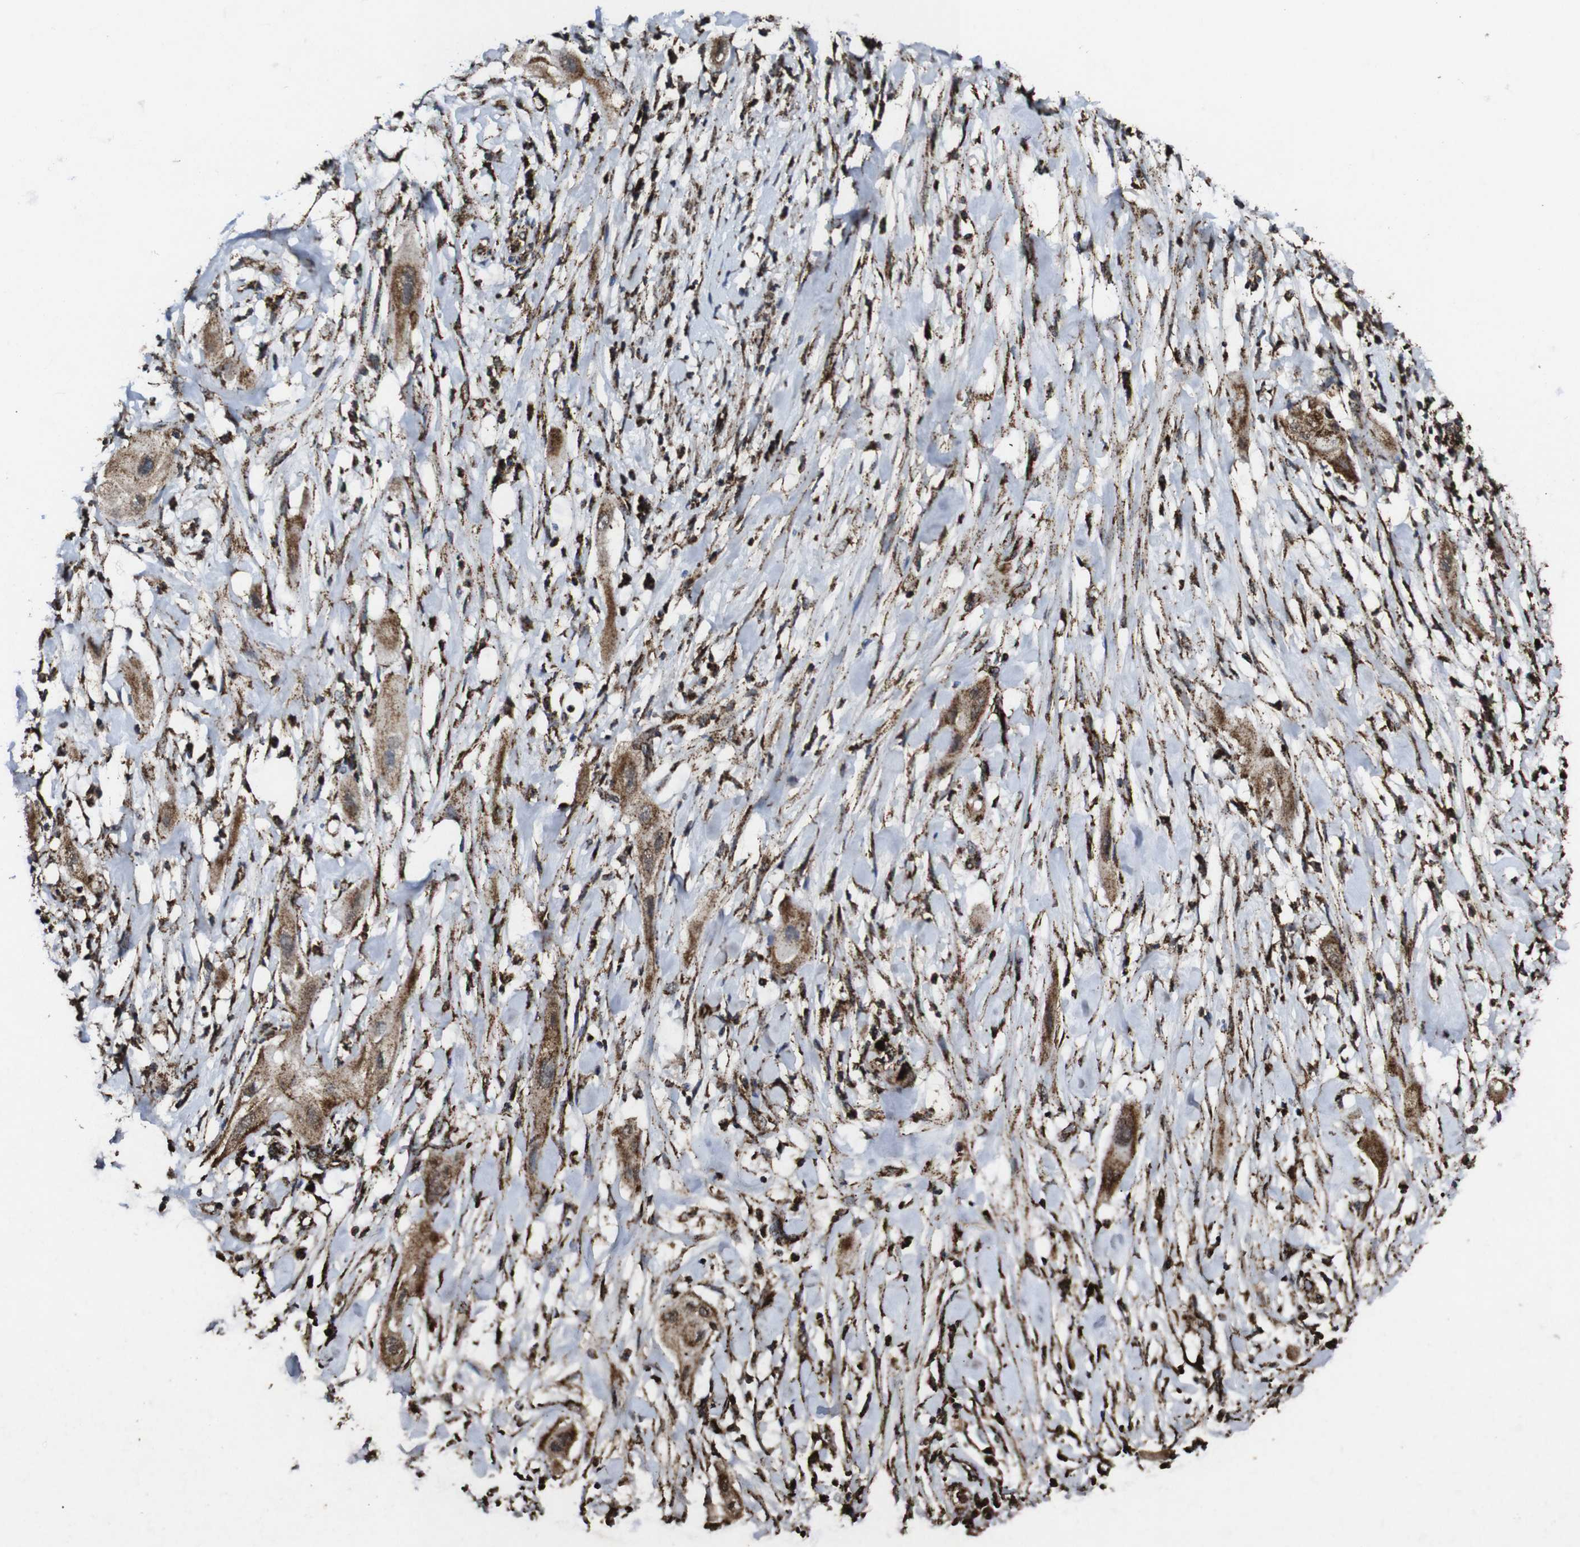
{"staining": {"intensity": "moderate", "quantity": ">75%", "location": "cytoplasmic/membranous"}, "tissue": "lung cancer", "cell_type": "Tumor cells", "image_type": "cancer", "snomed": [{"axis": "morphology", "description": "Squamous cell carcinoma, NOS"}, {"axis": "topography", "description": "Lung"}], "caption": "An image showing moderate cytoplasmic/membranous expression in about >75% of tumor cells in lung squamous cell carcinoma, as visualized by brown immunohistochemical staining.", "gene": "ATP5F1A", "patient": {"sex": "female", "age": 47}}